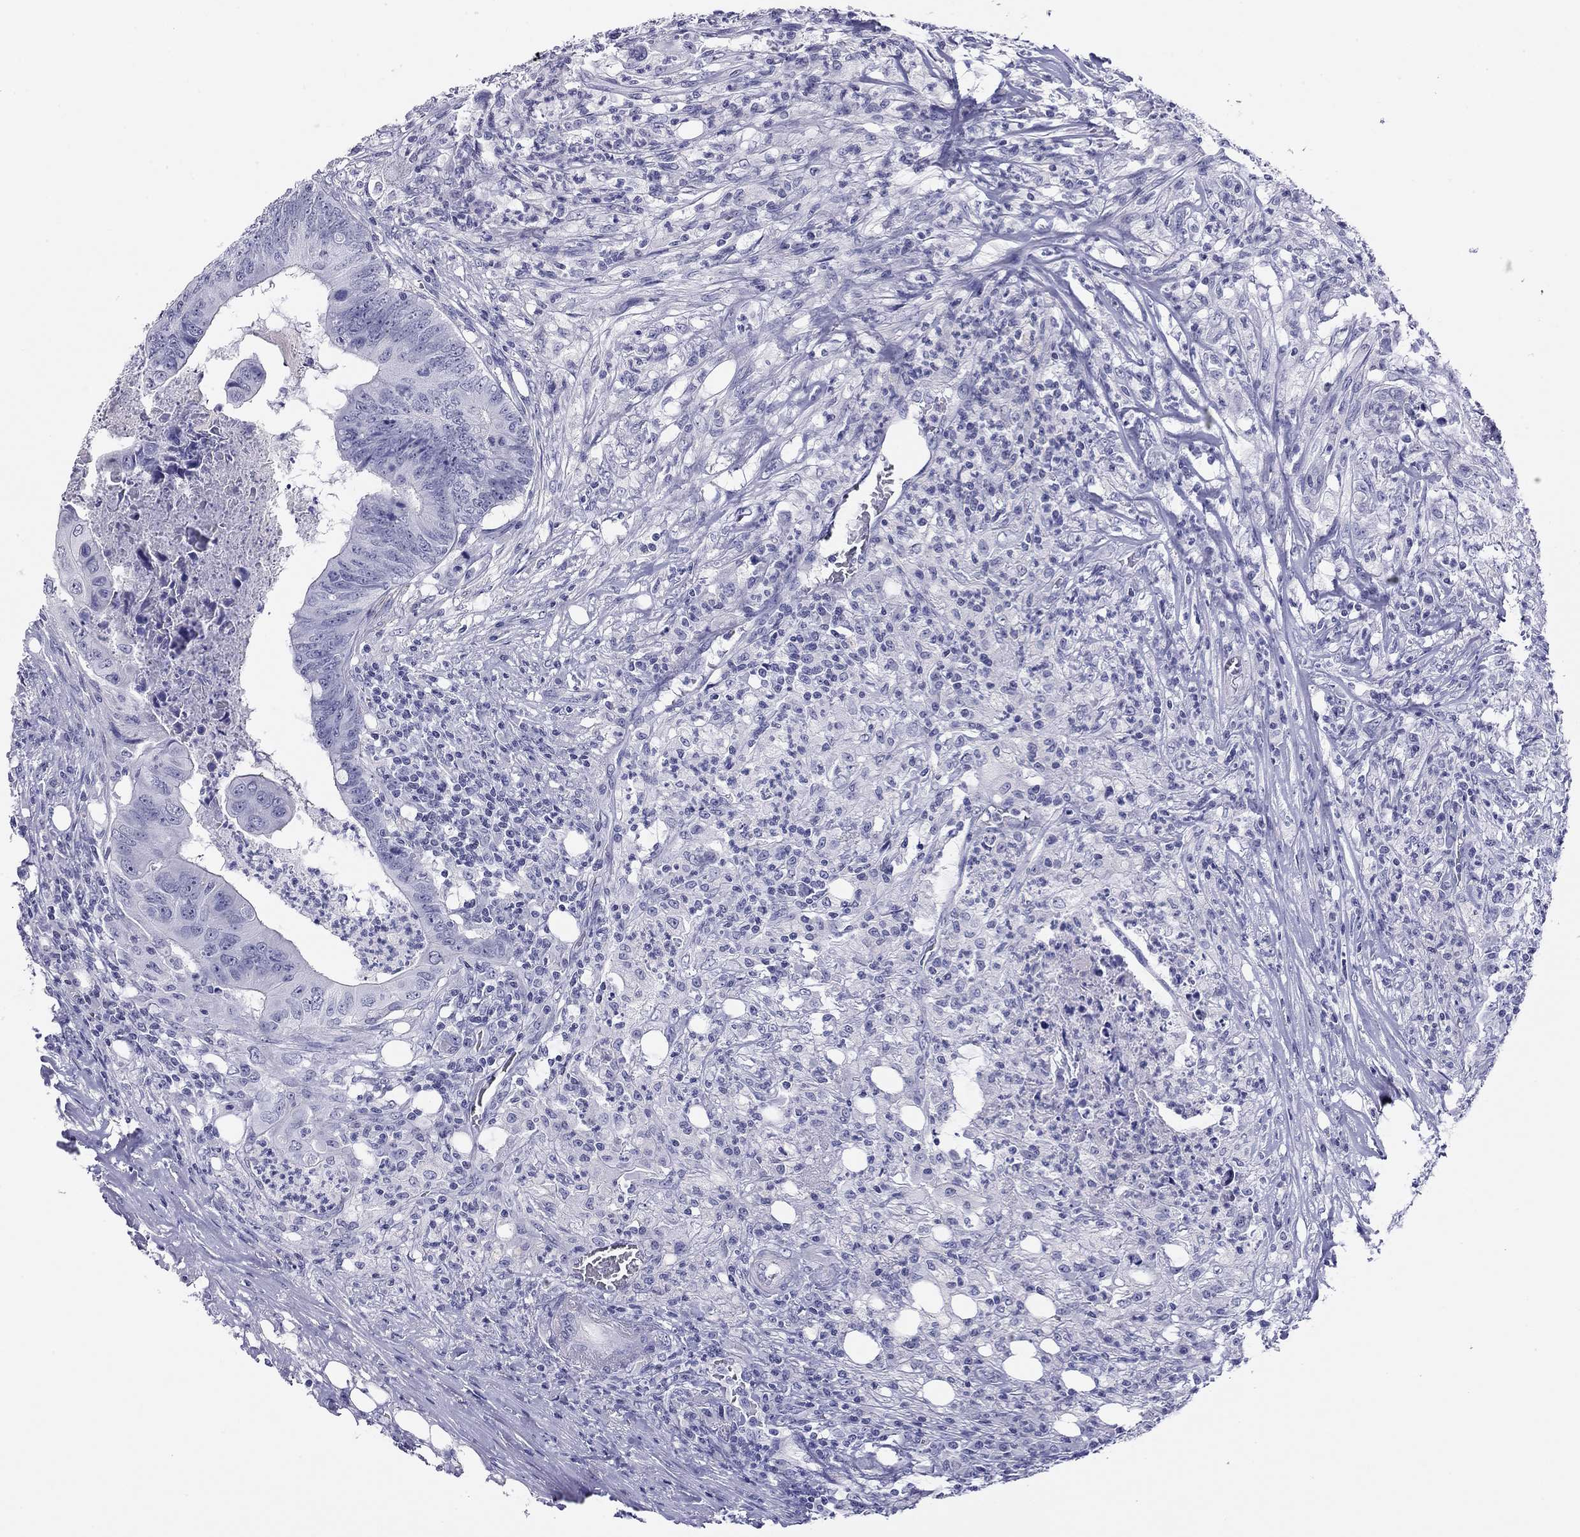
{"staining": {"intensity": "negative", "quantity": "none", "location": "none"}, "tissue": "colorectal cancer", "cell_type": "Tumor cells", "image_type": "cancer", "snomed": [{"axis": "morphology", "description": "Adenocarcinoma, NOS"}, {"axis": "topography", "description": "Colon"}], "caption": "Immunohistochemistry (IHC) image of neoplastic tissue: human colorectal adenocarcinoma stained with DAB (3,3'-diaminobenzidine) shows no significant protein staining in tumor cells.", "gene": "MYMX", "patient": {"sex": "male", "age": 84}}